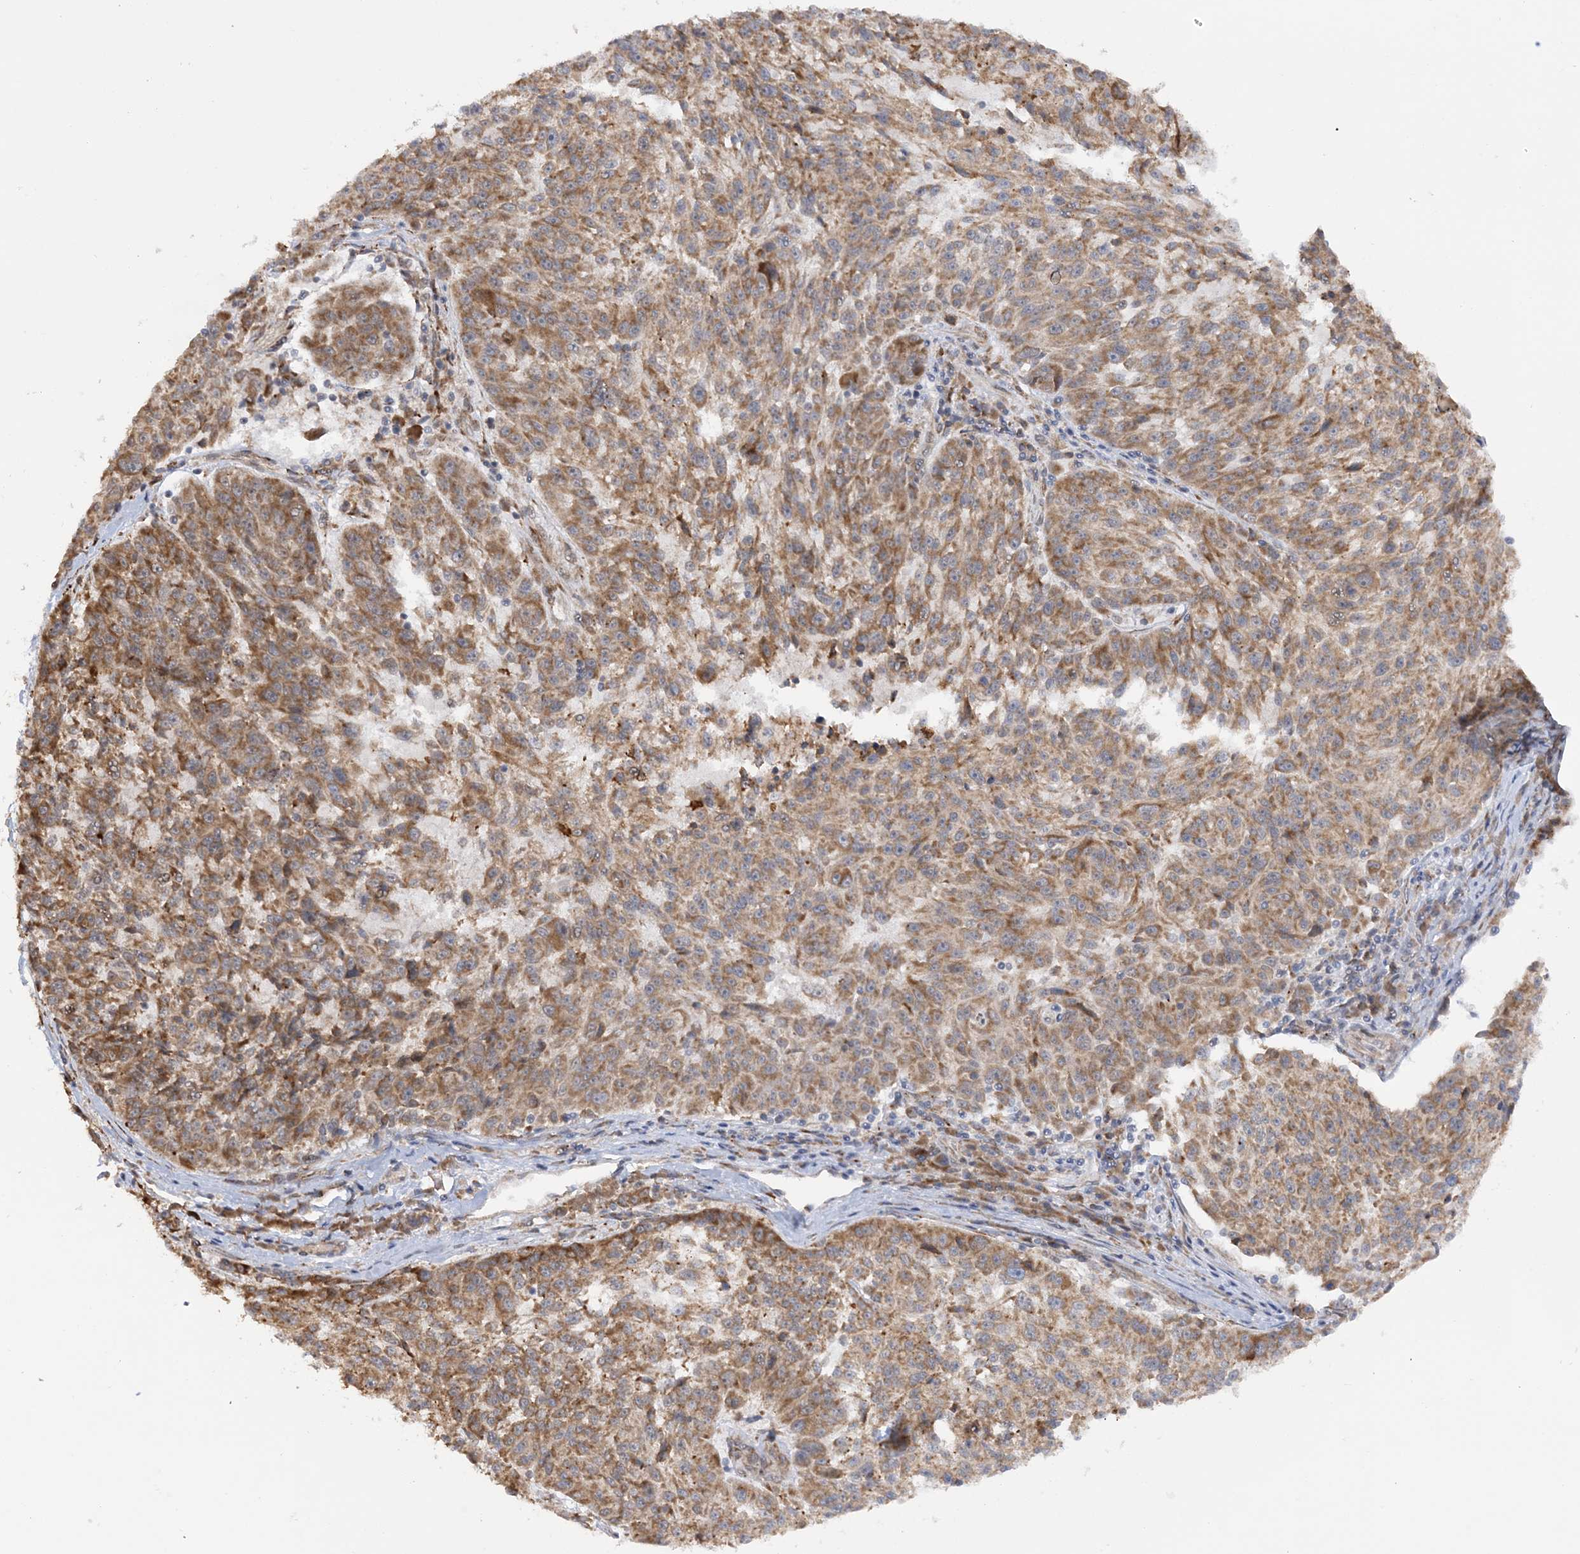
{"staining": {"intensity": "moderate", "quantity": ">75%", "location": "cytoplasmic/membranous"}, "tissue": "melanoma", "cell_type": "Tumor cells", "image_type": "cancer", "snomed": [{"axis": "morphology", "description": "Malignant melanoma, NOS"}, {"axis": "topography", "description": "Skin"}], "caption": "Melanoma was stained to show a protein in brown. There is medium levels of moderate cytoplasmic/membranous expression in about >75% of tumor cells. Nuclei are stained in blue.", "gene": "MRPL47", "patient": {"sex": "male", "age": 53}}